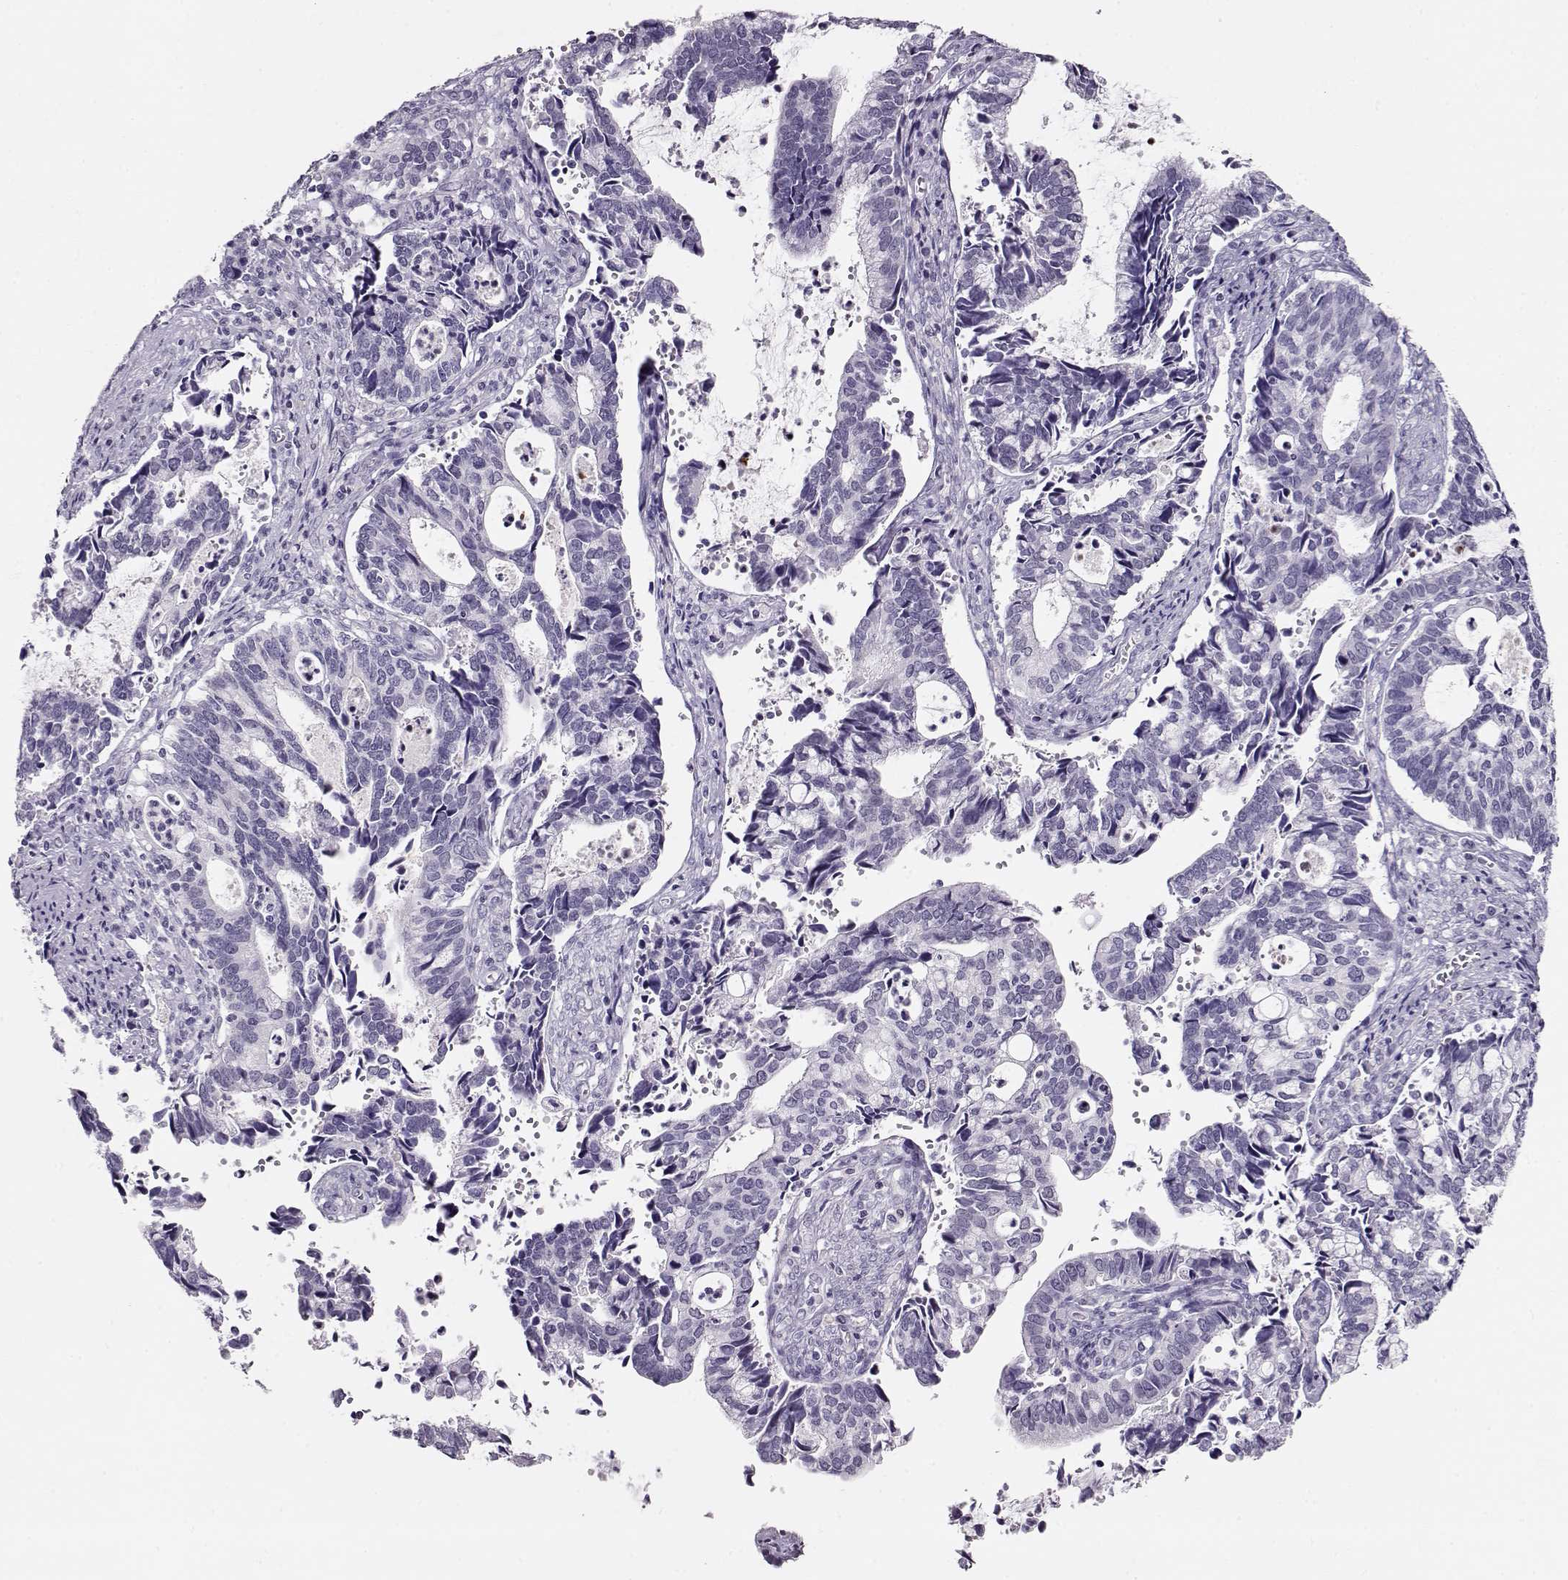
{"staining": {"intensity": "negative", "quantity": "none", "location": "none"}, "tissue": "cervical cancer", "cell_type": "Tumor cells", "image_type": "cancer", "snomed": [{"axis": "morphology", "description": "Adenocarcinoma, NOS"}, {"axis": "topography", "description": "Cervix"}], "caption": "DAB immunohistochemical staining of adenocarcinoma (cervical) shows no significant staining in tumor cells. (Stains: DAB IHC with hematoxylin counter stain, Microscopy: brightfield microscopy at high magnification).", "gene": "RBM44", "patient": {"sex": "female", "age": 42}}